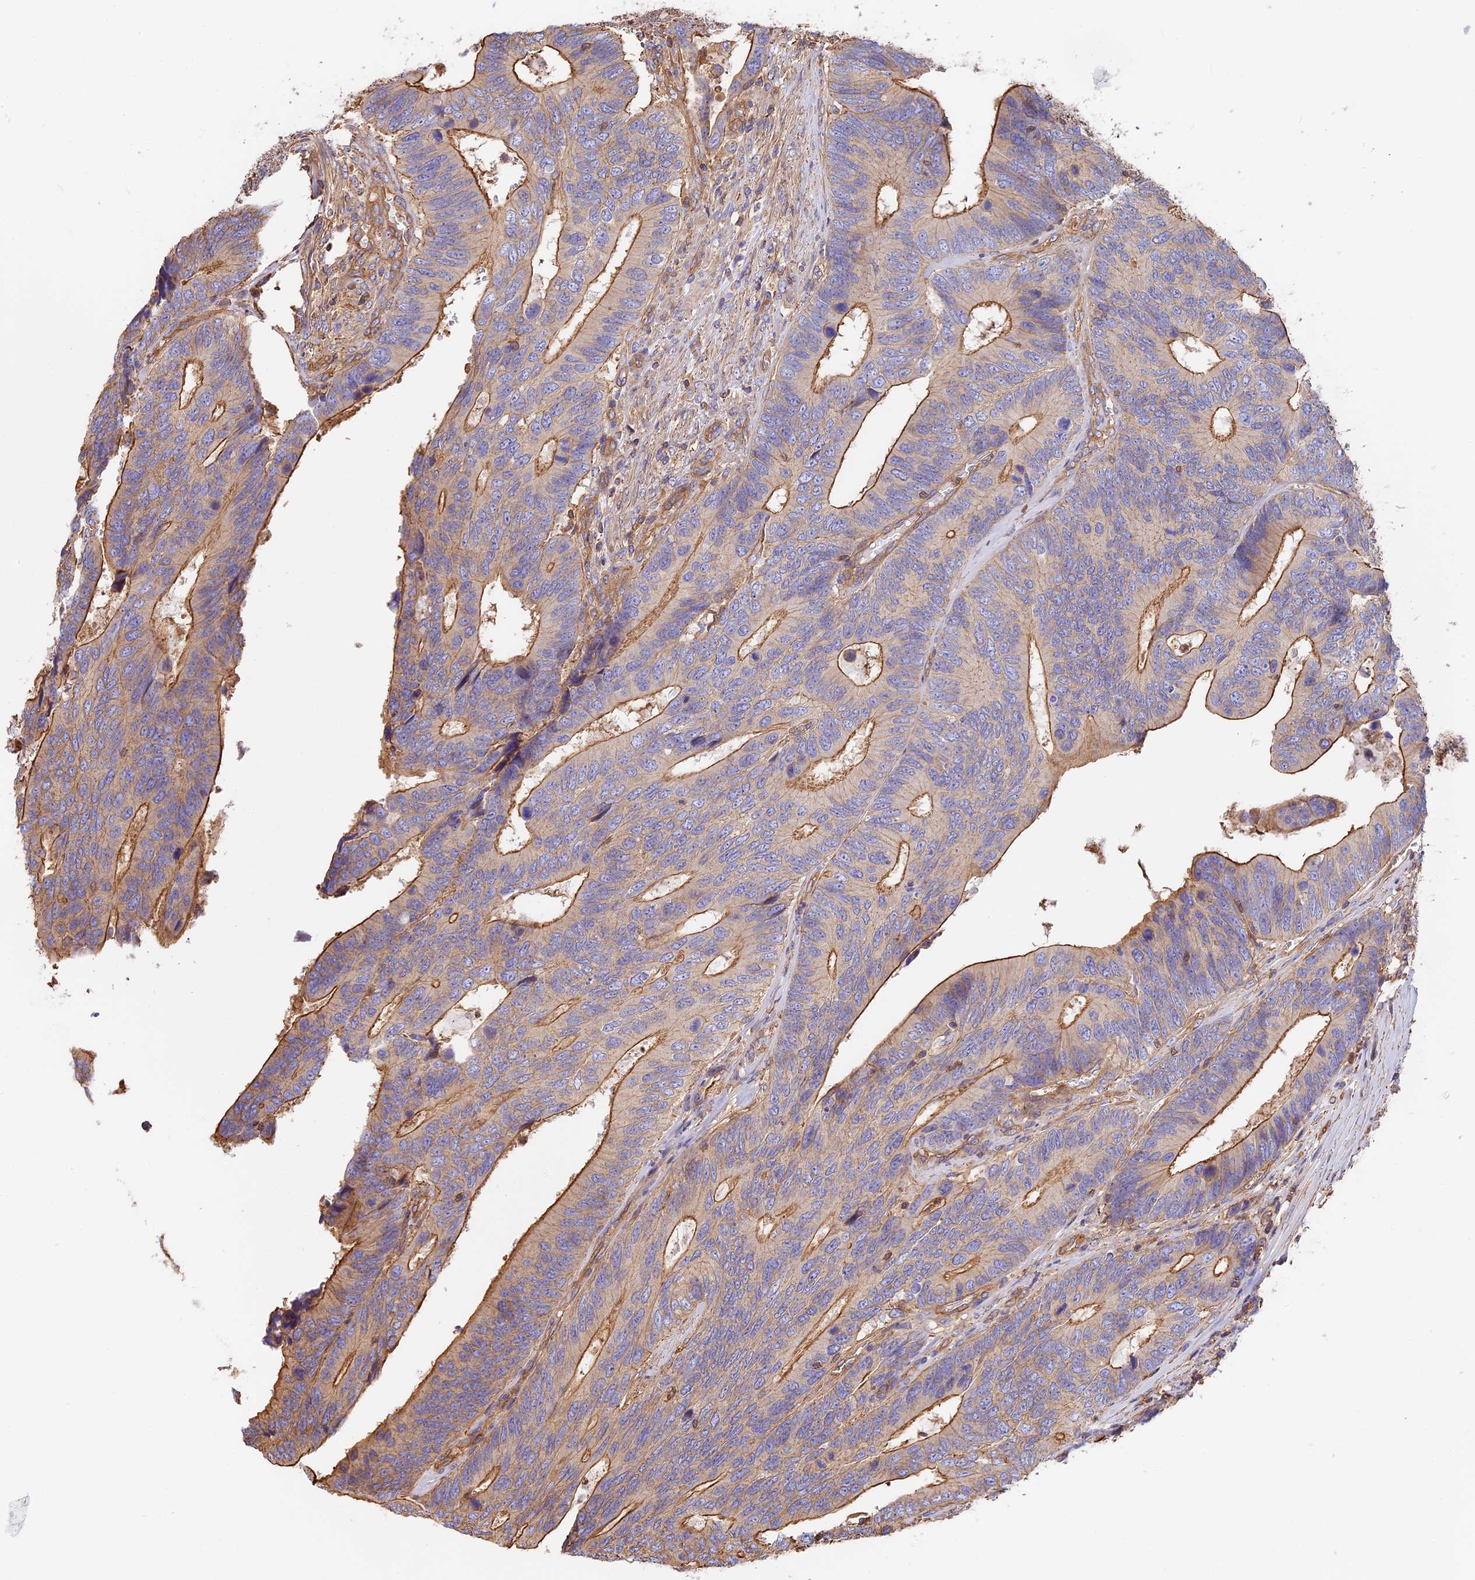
{"staining": {"intensity": "moderate", "quantity": ">75%", "location": "cytoplasmic/membranous"}, "tissue": "colorectal cancer", "cell_type": "Tumor cells", "image_type": "cancer", "snomed": [{"axis": "morphology", "description": "Adenocarcinoma, NOS"}, {"axis": "topography", "description": "Colon"}], "caption": "Colorectal adenocarcinoma stained with immunohistochemistry demonstrates moderate cytoplasmic/membranous positivity in approximately >75% of tumor cells.", "gene": "VPS18", "patient": {"sex": "male", "age": 87}}